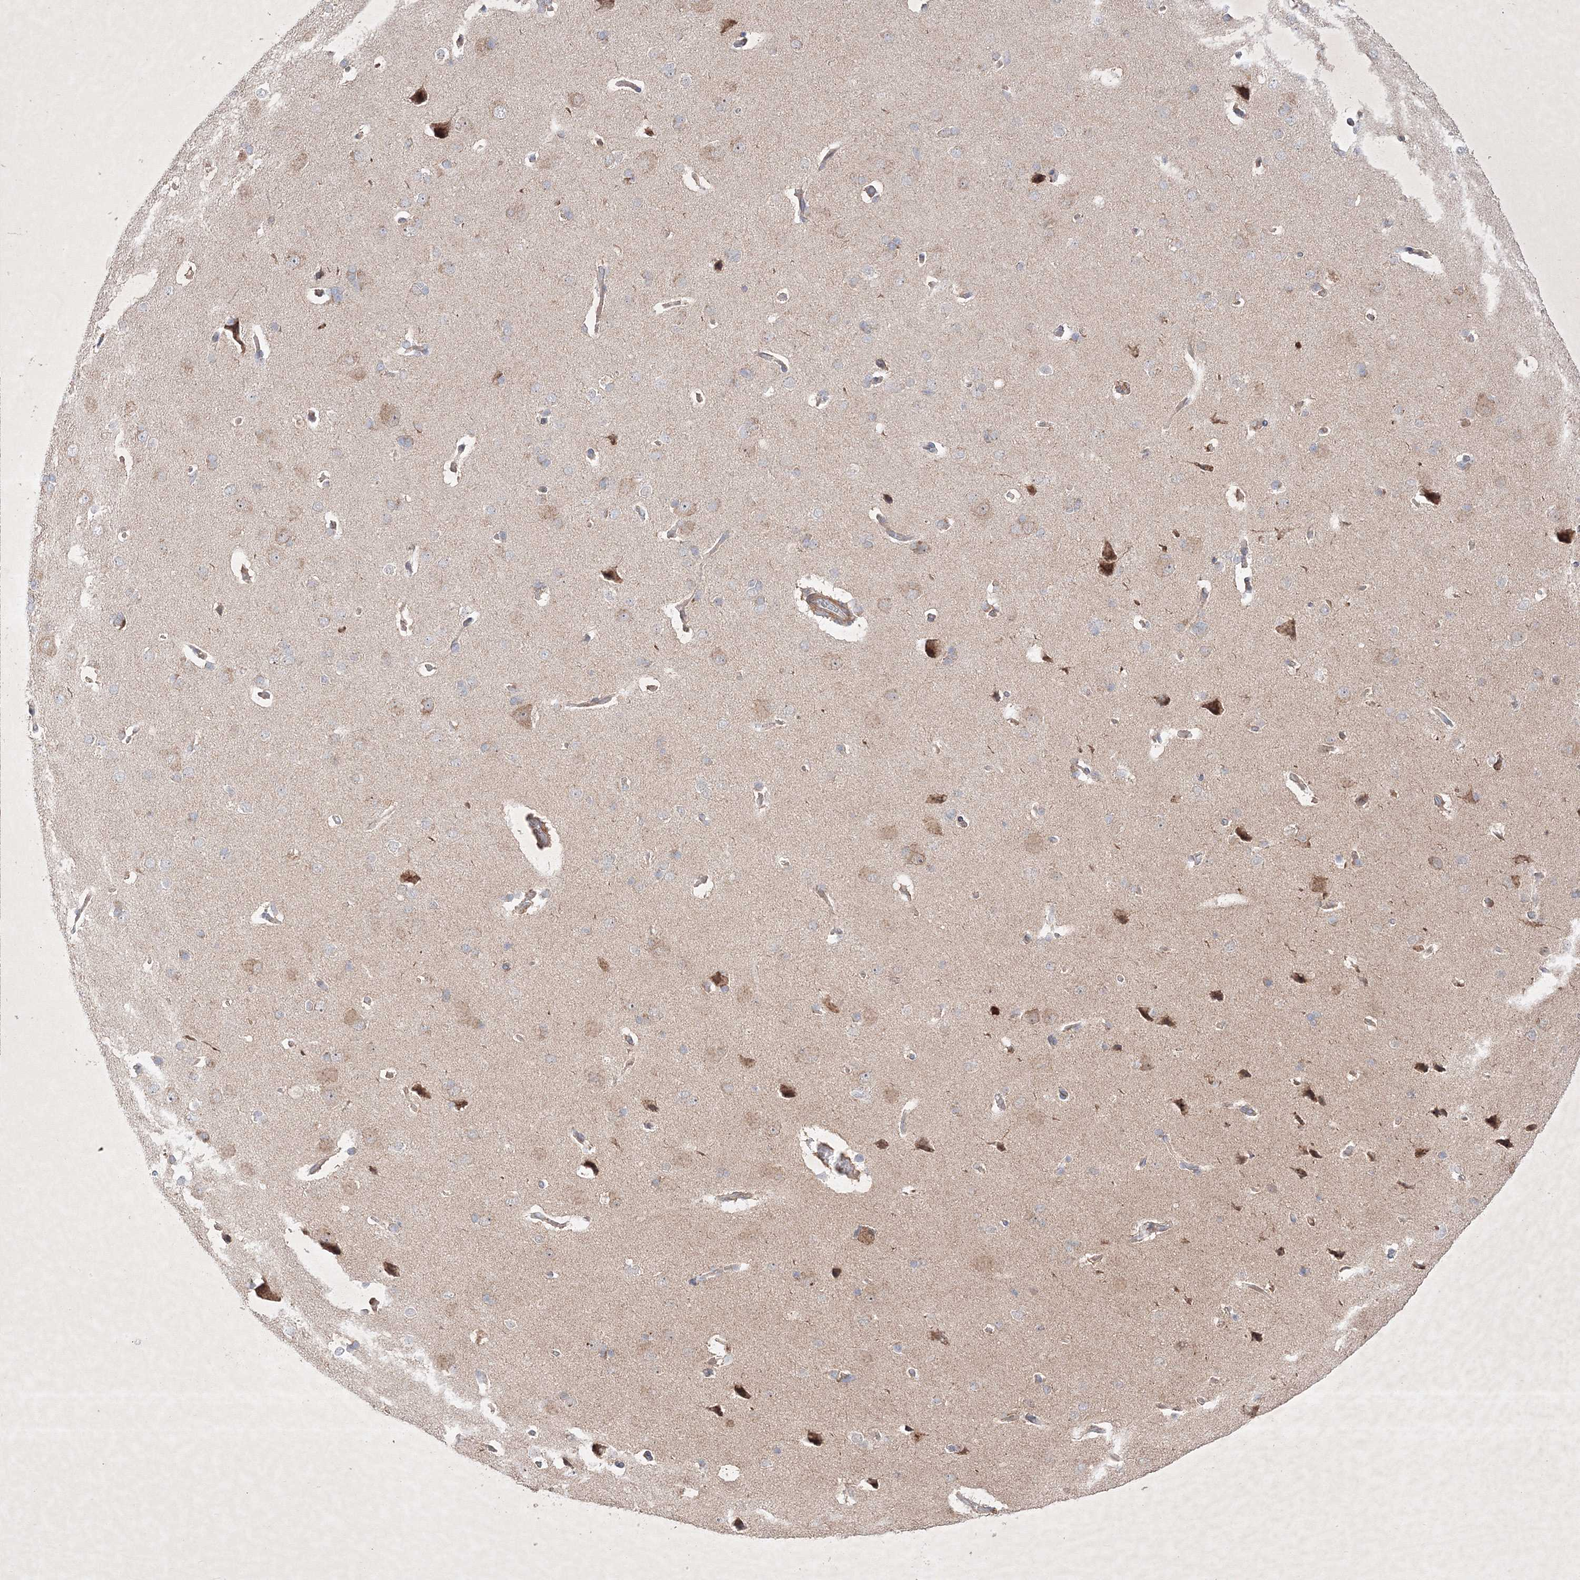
{"staining": {"intensity": "moderate", "quantity": ">75%", "location": "cytoplasmic/membranous"}, "tissue": "cerebral cortex", "cell_type": "Endothelial cells", "image_type": "normal", "snomed": [{"axis": "morphology", "description": "Normal tissue, NOS"}, {"axis": "topography", "description": "Cerebral cortex"}], "caption": "The immunohistochemical stain shows moderate cytoplasmic/membranous positivity in endothelial cells of benign cerebral cortex. Nuclei are stained in blue.", "gene": "OPA1", "patient": {"sex": "male", "age": 62}}